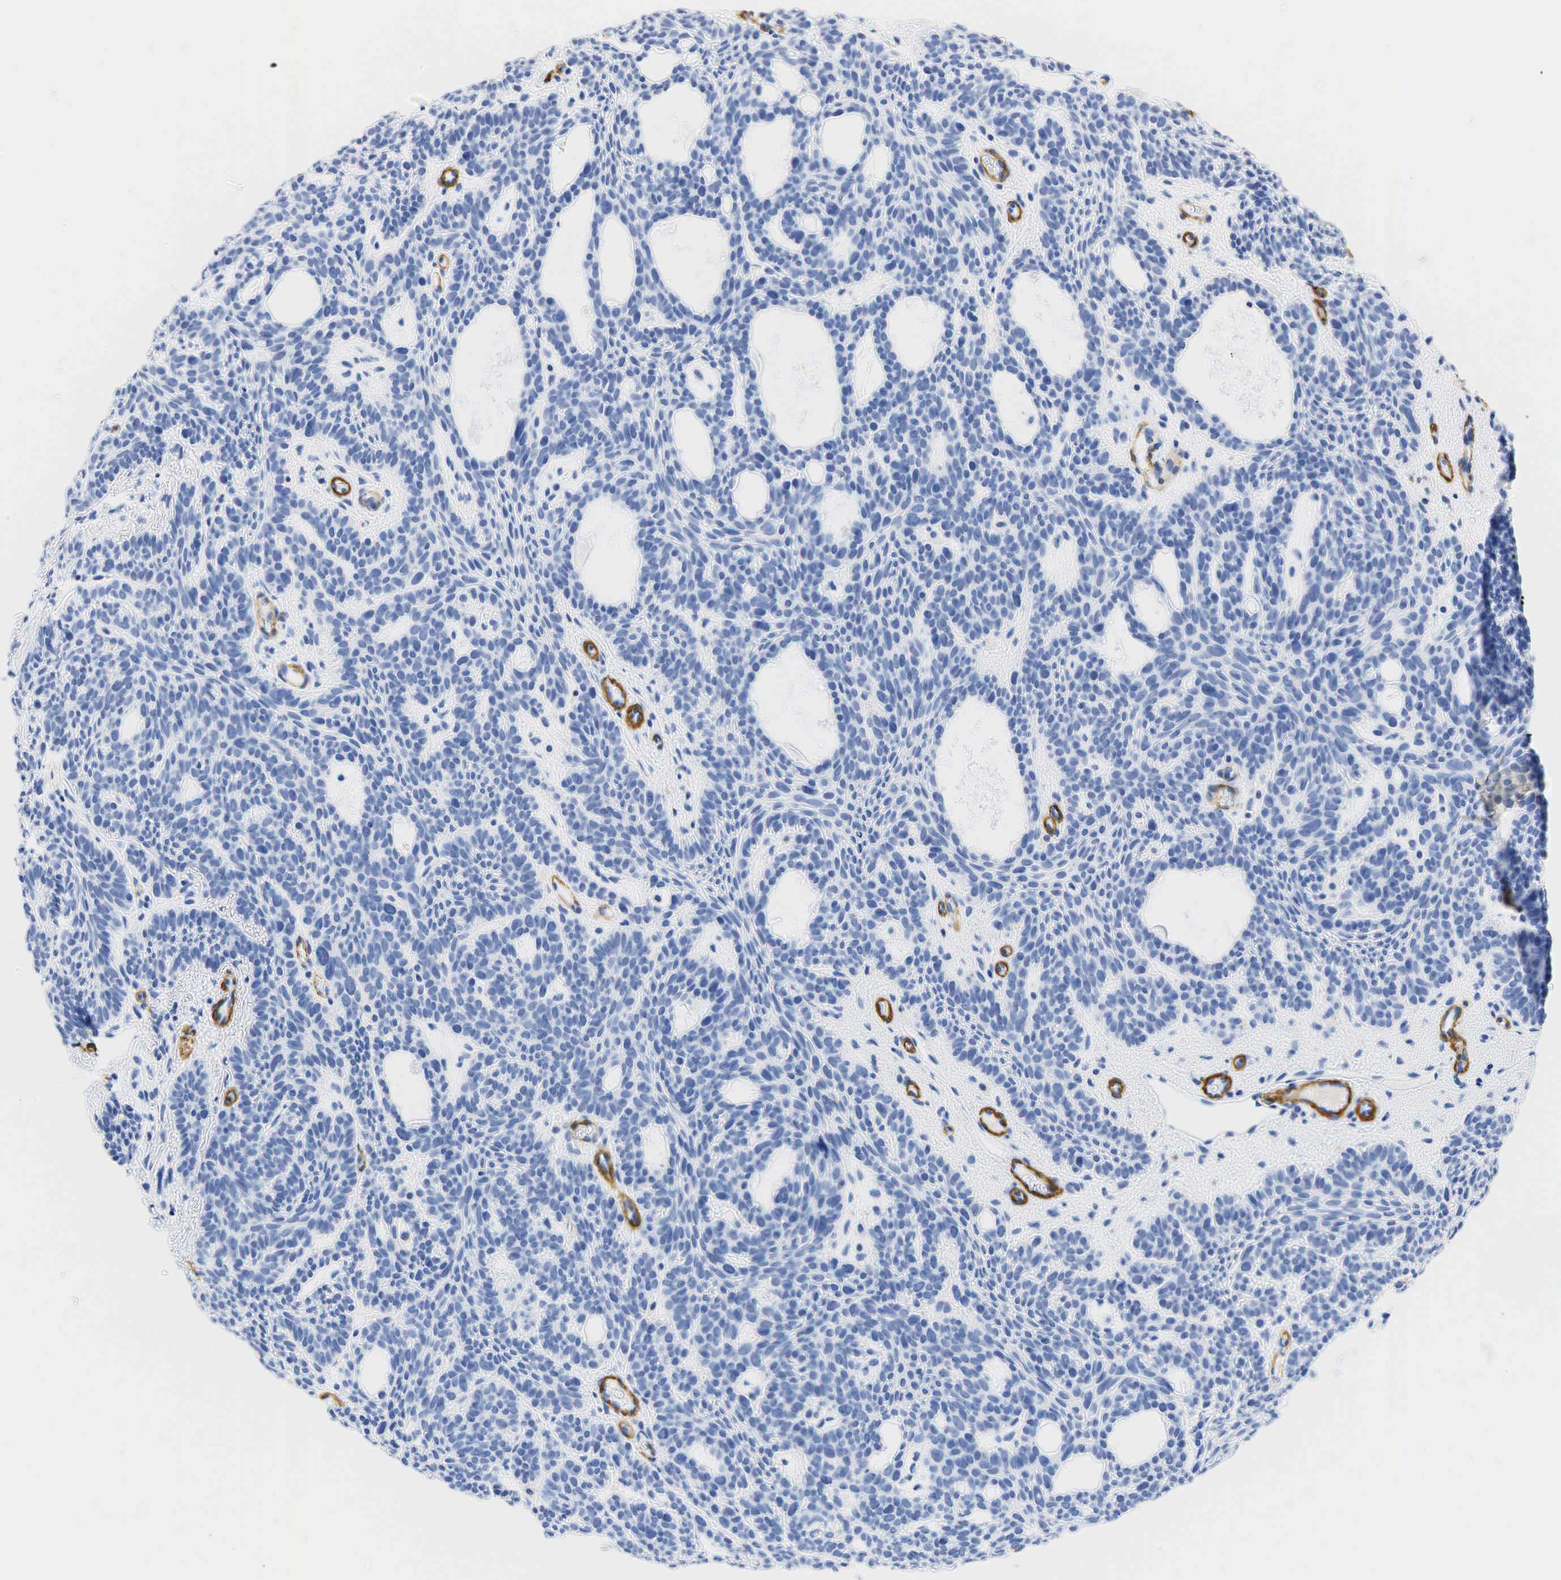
{"staining": {"intensity": "negative", "quantity": "none", "location": "none"}, "tissue": "skin cancer", "cell_type": "Tumor cells", "image_type": "cancer", "snomed": [{"axis": "morphology", "description": "Basal cell carcinoma"}, {"axis": "topography", "description": "Skin"}], "caption": "A micrograph of human skin cancer is negative for staining in tumor cells.", "gene": "ACTA1", "patient": {"sex": "male", "age": 44}}